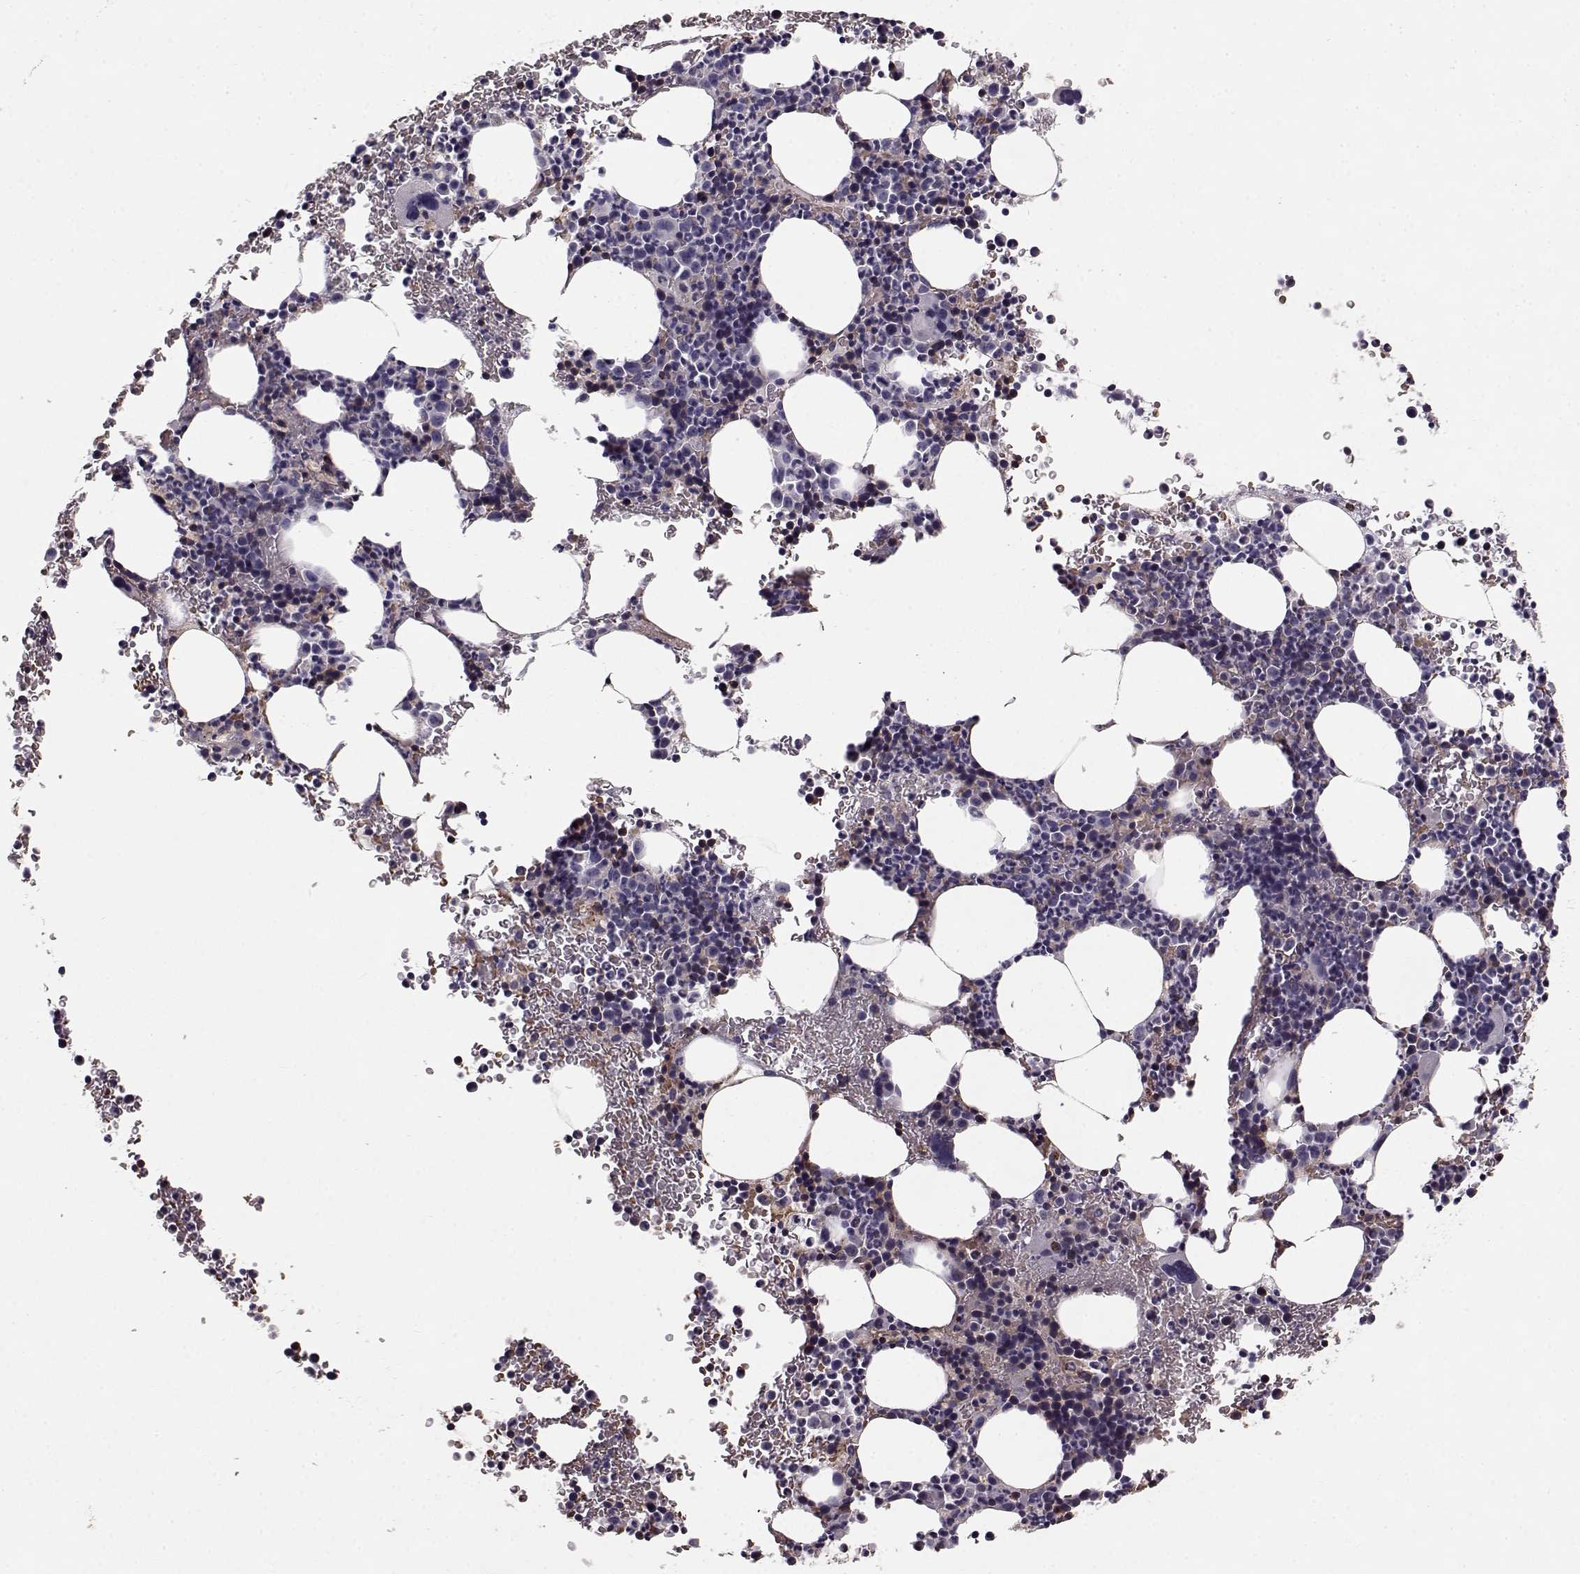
{"staining": {"intensity": "strong", "quantity": "<25%", "location": "cytoplasmic/membranous"}, "tissue": "bone marrow", "cell_type": "Hematopoietic cells", "image_type": "normal", "snomed": [{"axis": "morphology", "description": "Normal tissue, NOS"}, {"axis": "topography", "description": "Bone marrow"}], "caption": "Immunohistochemistry of normal bone marrow exhibits medium levels of strong cytoplasmic/membranous staining in approximately <25% of hematopoietic cells. (brown staining indicates protein expression, while blue staining denotes nuclei).", "gene": "CCNF", "patient": {"sex": "male", "age": 72}}